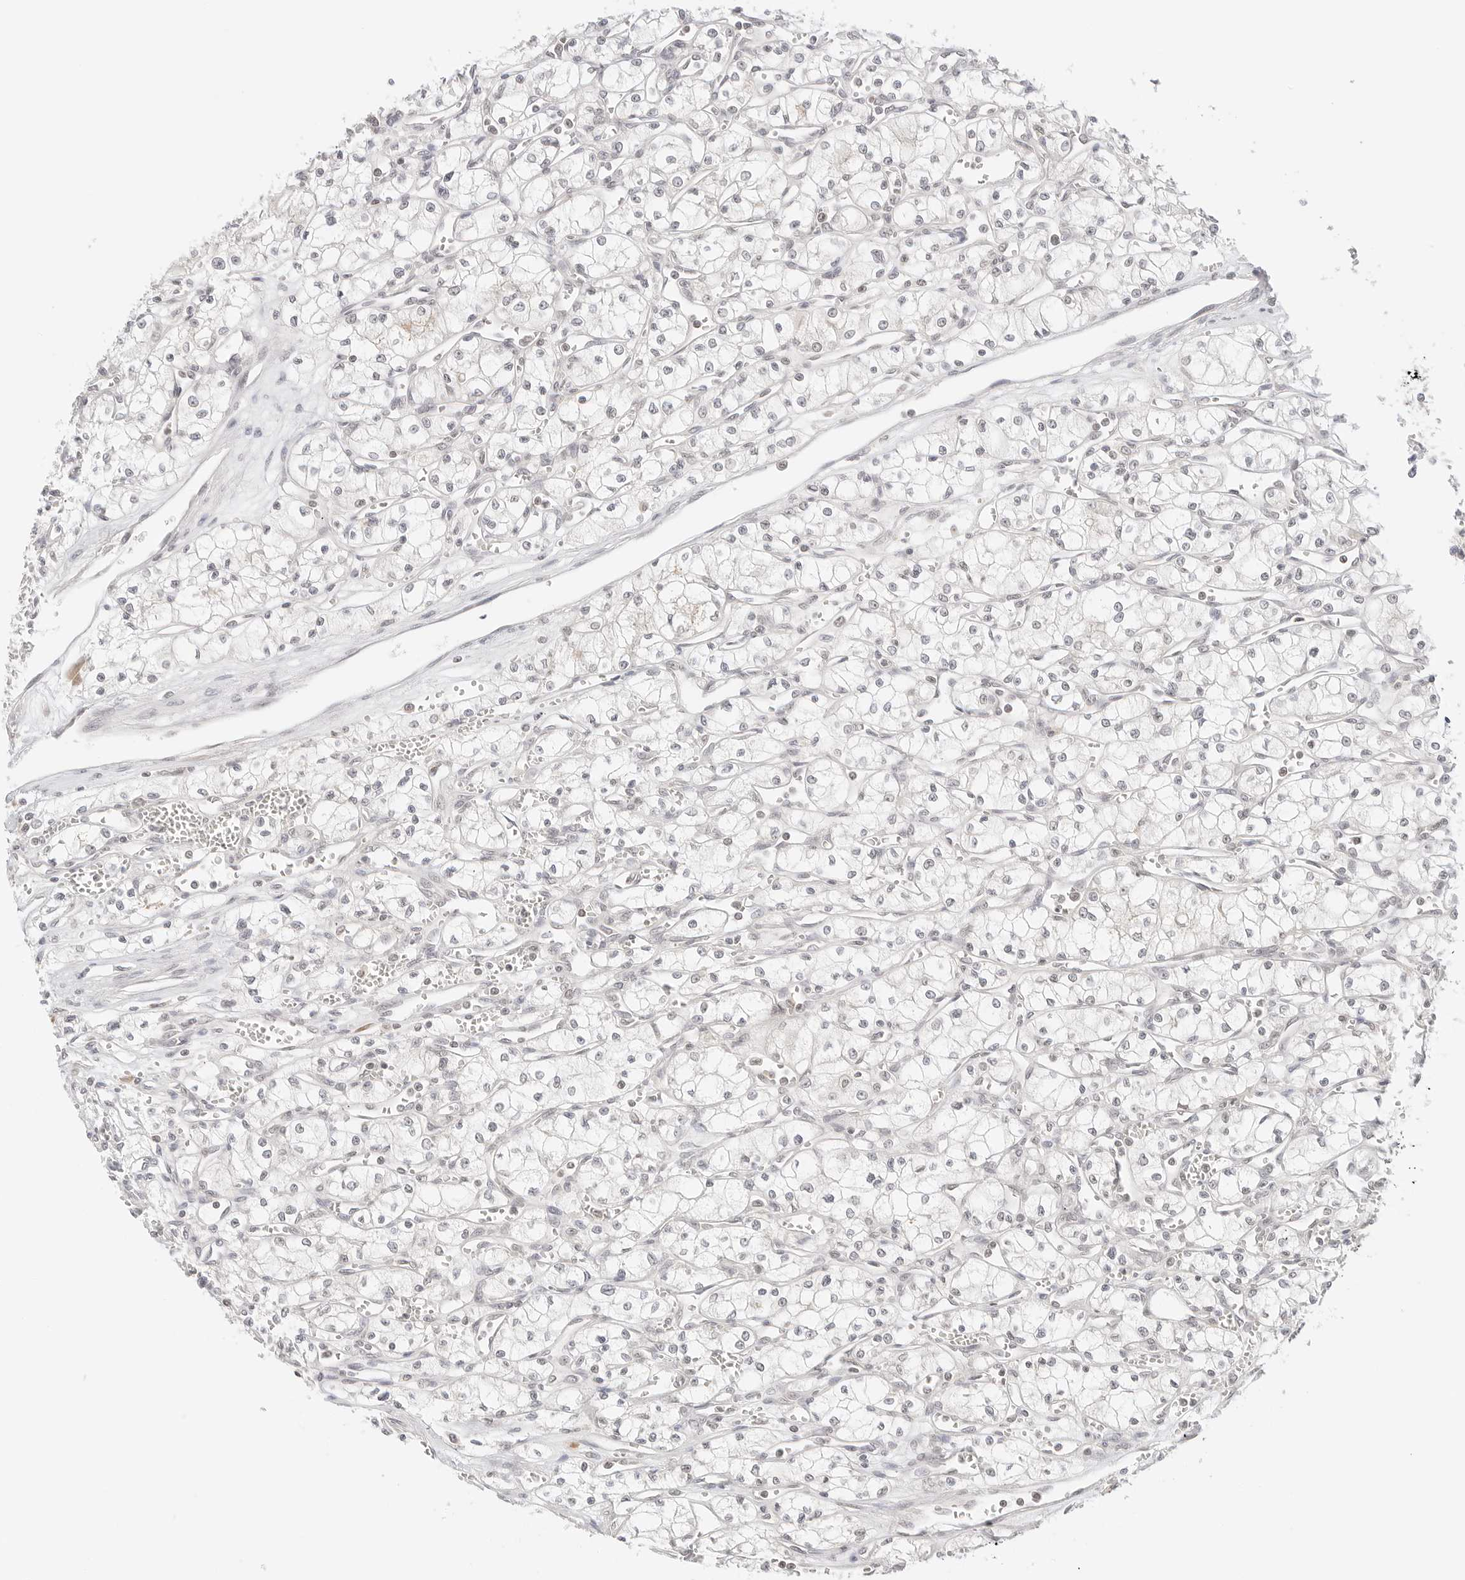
{"staining": {"intensity": "negative", "quantity": "none", "location": "none"}, "tissue": "renal cancer", "cell_type": "Tumor cells", "image_type": "cancer", "snomed": [{"axis": "morphology", "description": "Adenocarcinoma, NOS"}, {"axis": "topography", "description": "Kidney"}], "caption": "IHC of renal cancer (adenocarcinoma) shows no positivity in tumor cells. (IHC, brightfield microscopy, high magnification).", "gene": "SEPTIN4", "patient": {"sex": "male", "age": 59}}